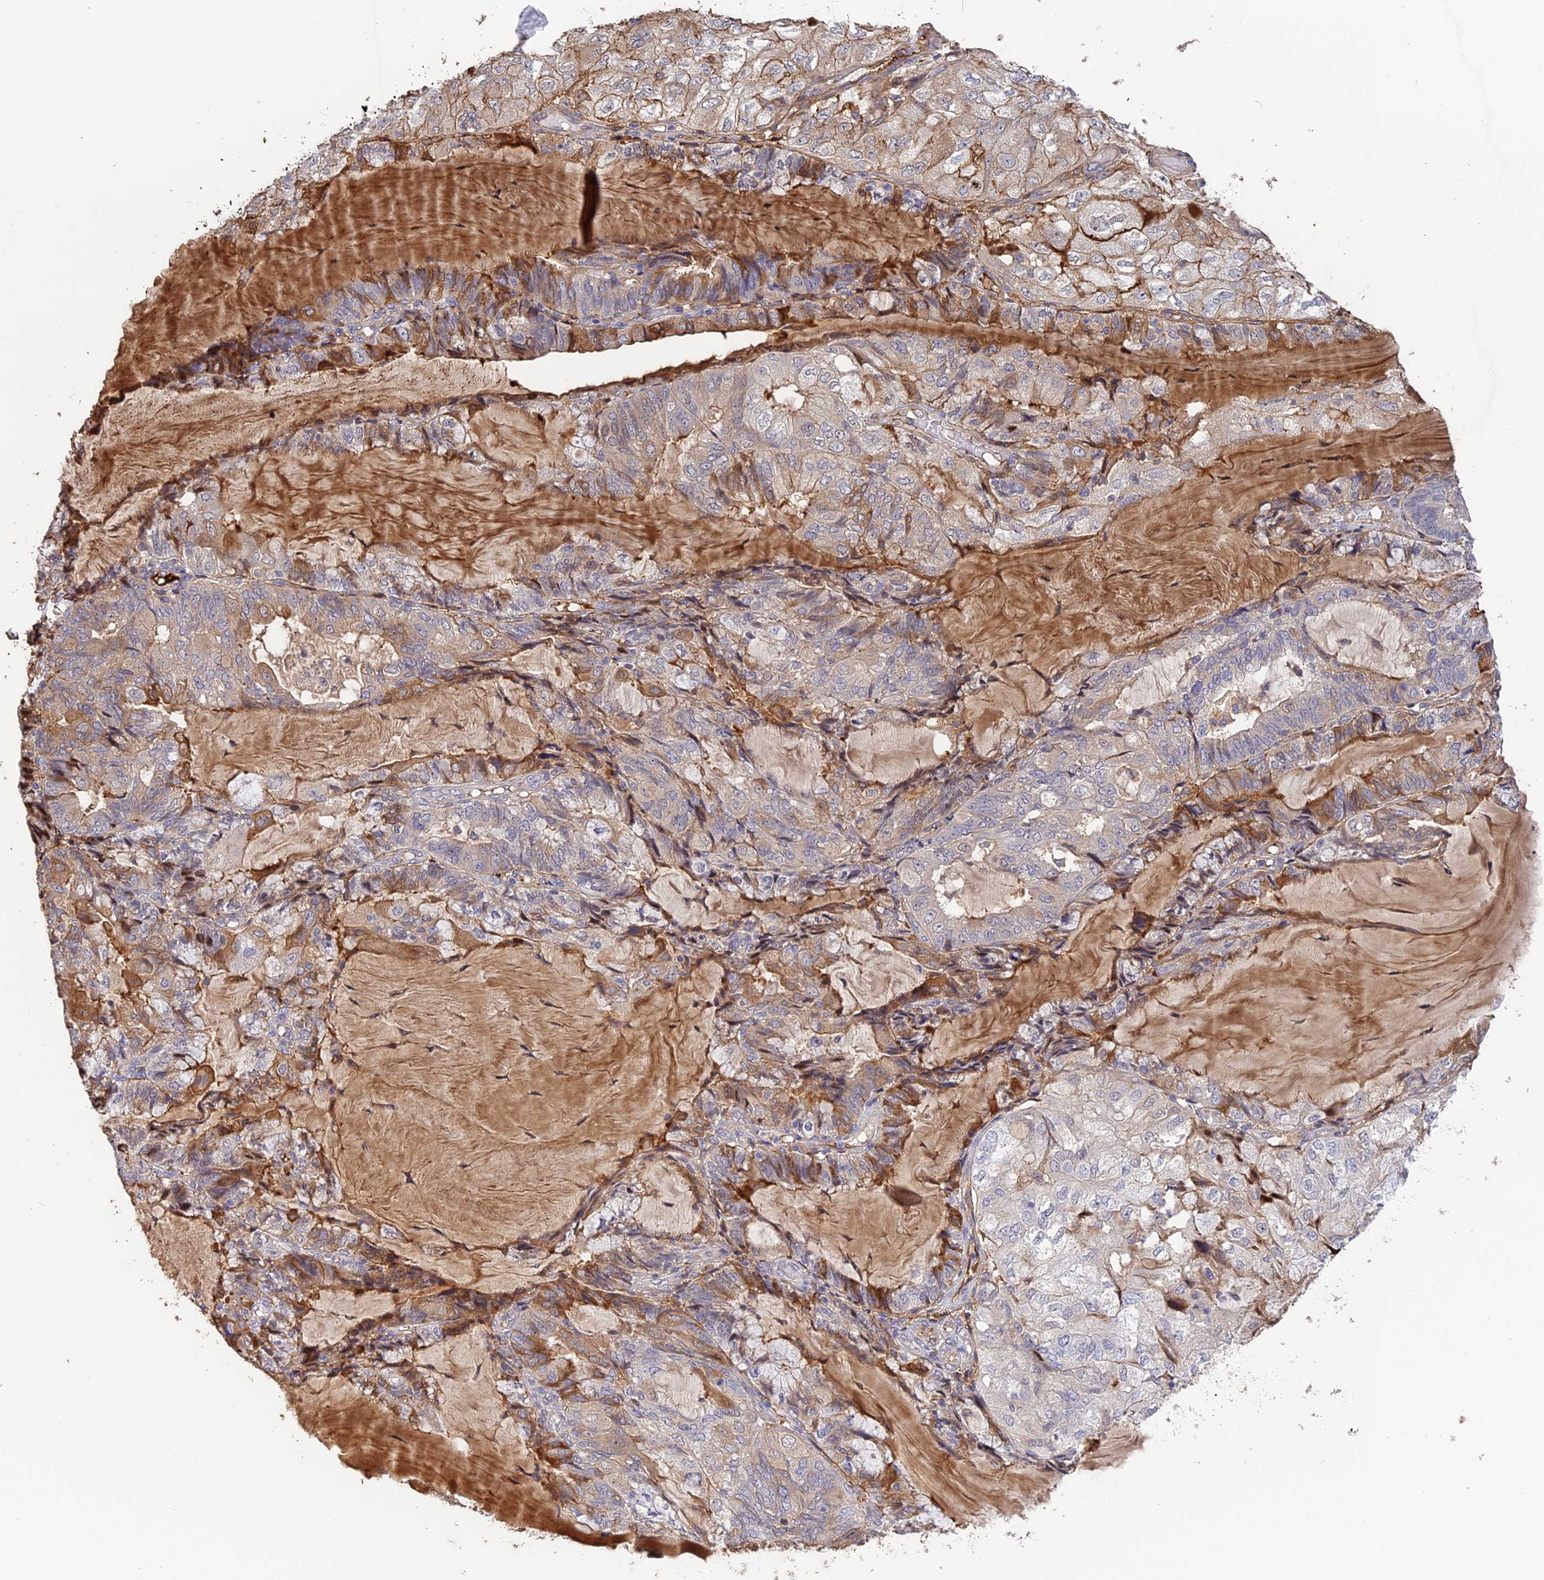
{"staining": {"intensity": "moderate", "quantity": "<25%", "location": "cytoplasmic/membranous"}, "tissue": "endometrial cancer", "cell_type": "Tumor cells", "image_type": "cancer", "snomed": [{"axis": "morphology", "description": "Adenocarcinoma, NOS"}, {"axis": "topography", "description": "Endometrium"}], "caption": "Immunohistochemical staining of human endometrial cancer (adenocarcinoma) shows low levels of moderate cytoplasmic/membranous protein staining in approximately <25% of tumor cells.", "gene": "PZP", "patient": {"sex": "female", "age": 81}}